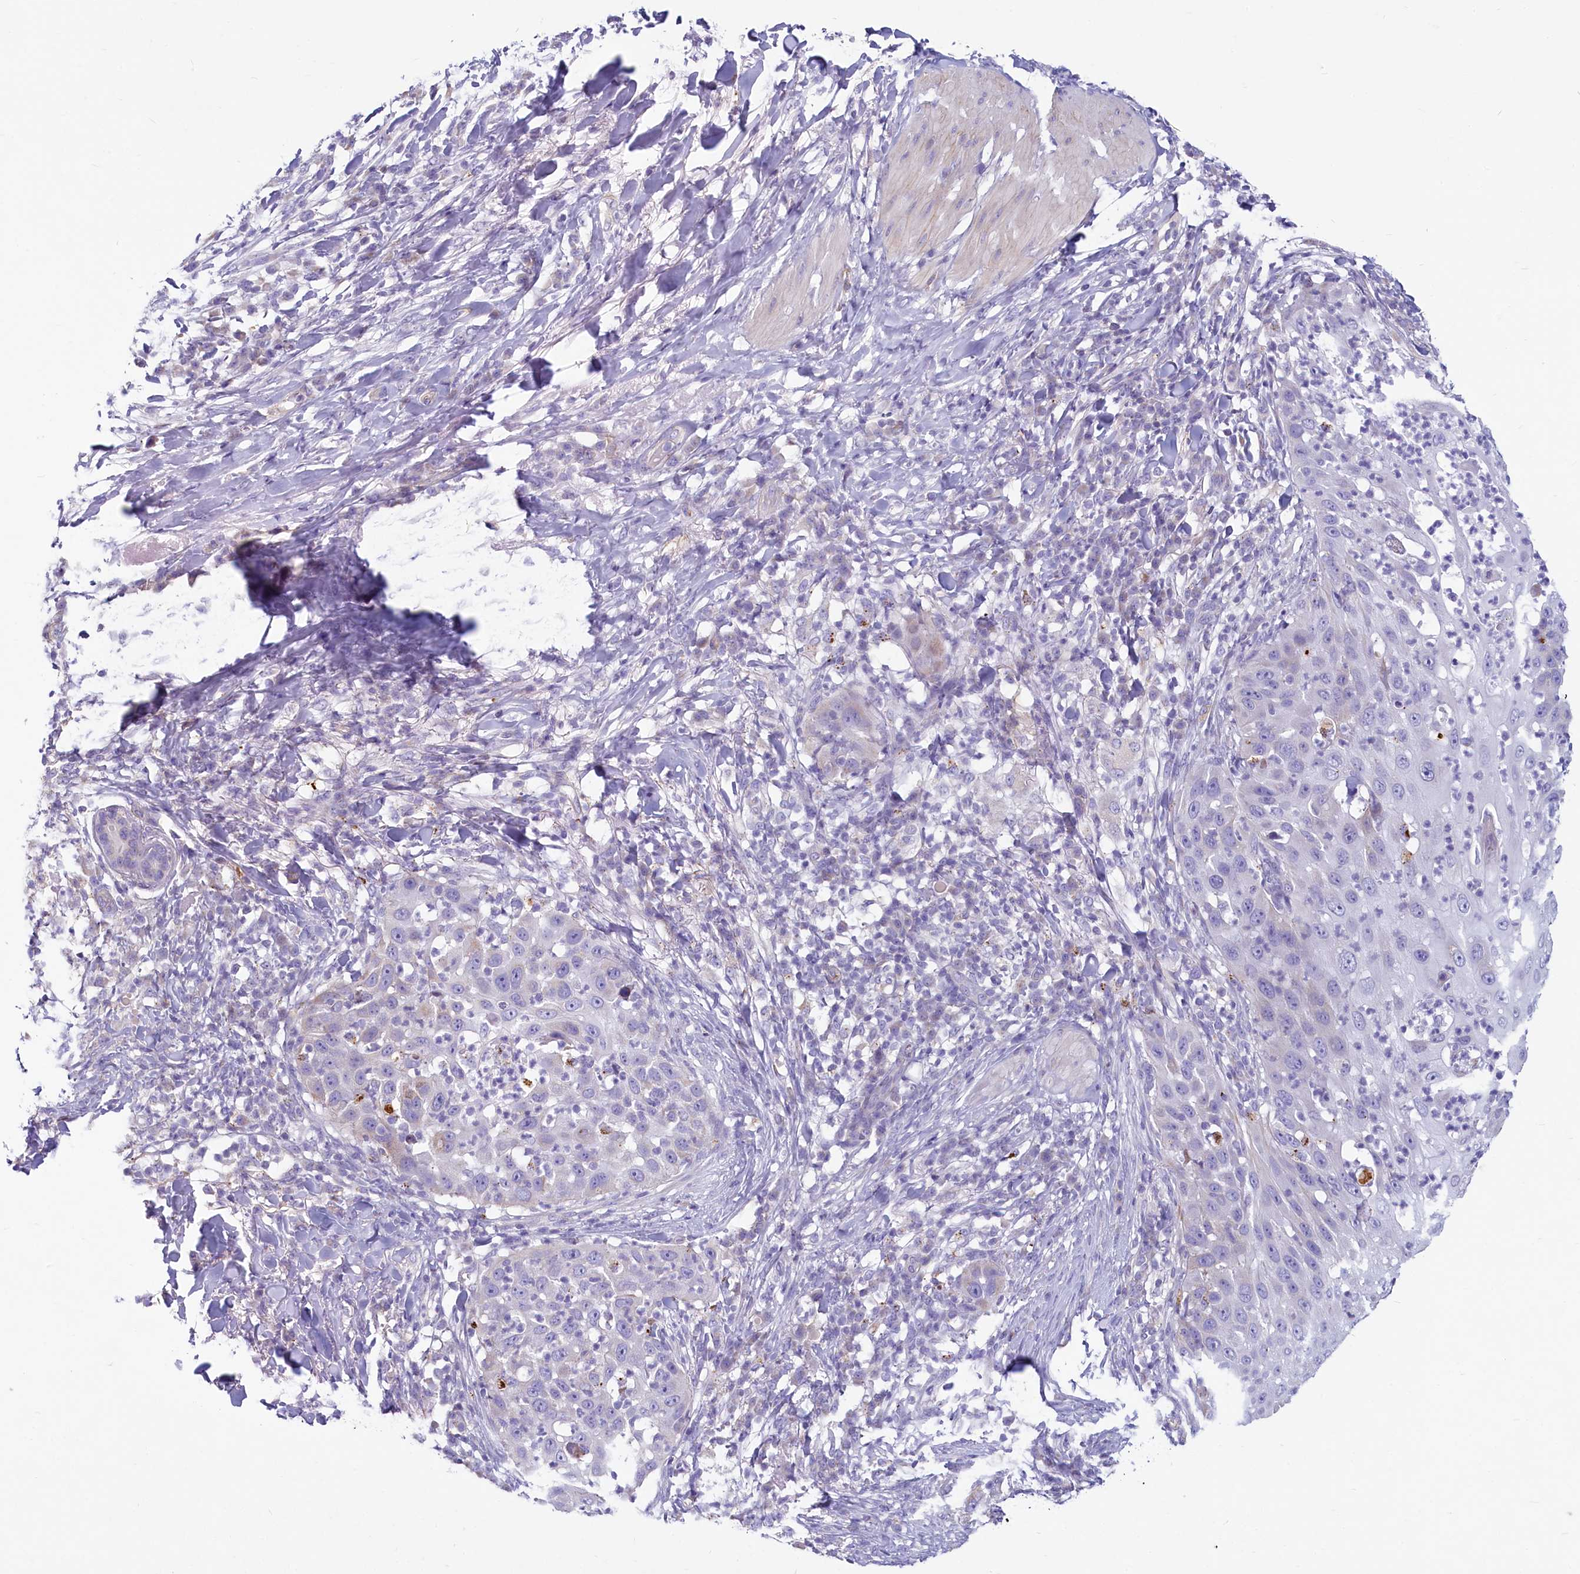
{"staining": {"intensity": "negative", "quantity": "none", "location": "none"}, "tissue": "skin cancer", "cell_type": "Tumor cells", "image_type": "cancer", "snomed": [{"axis": "morphology", "description": "Squamous cell carcinoma, NOS"}, {"axis": "topography", "description": "Skin"}], "caption": "The image displays no staining of tumor cells in squamous cell carcinoma (skin). The staining is performed using DAB brown chromogen with nuclei counter-stained in using hematoxylin.", "gene": "LMOD3", "patient": {"sex": "female", "age": 44}}